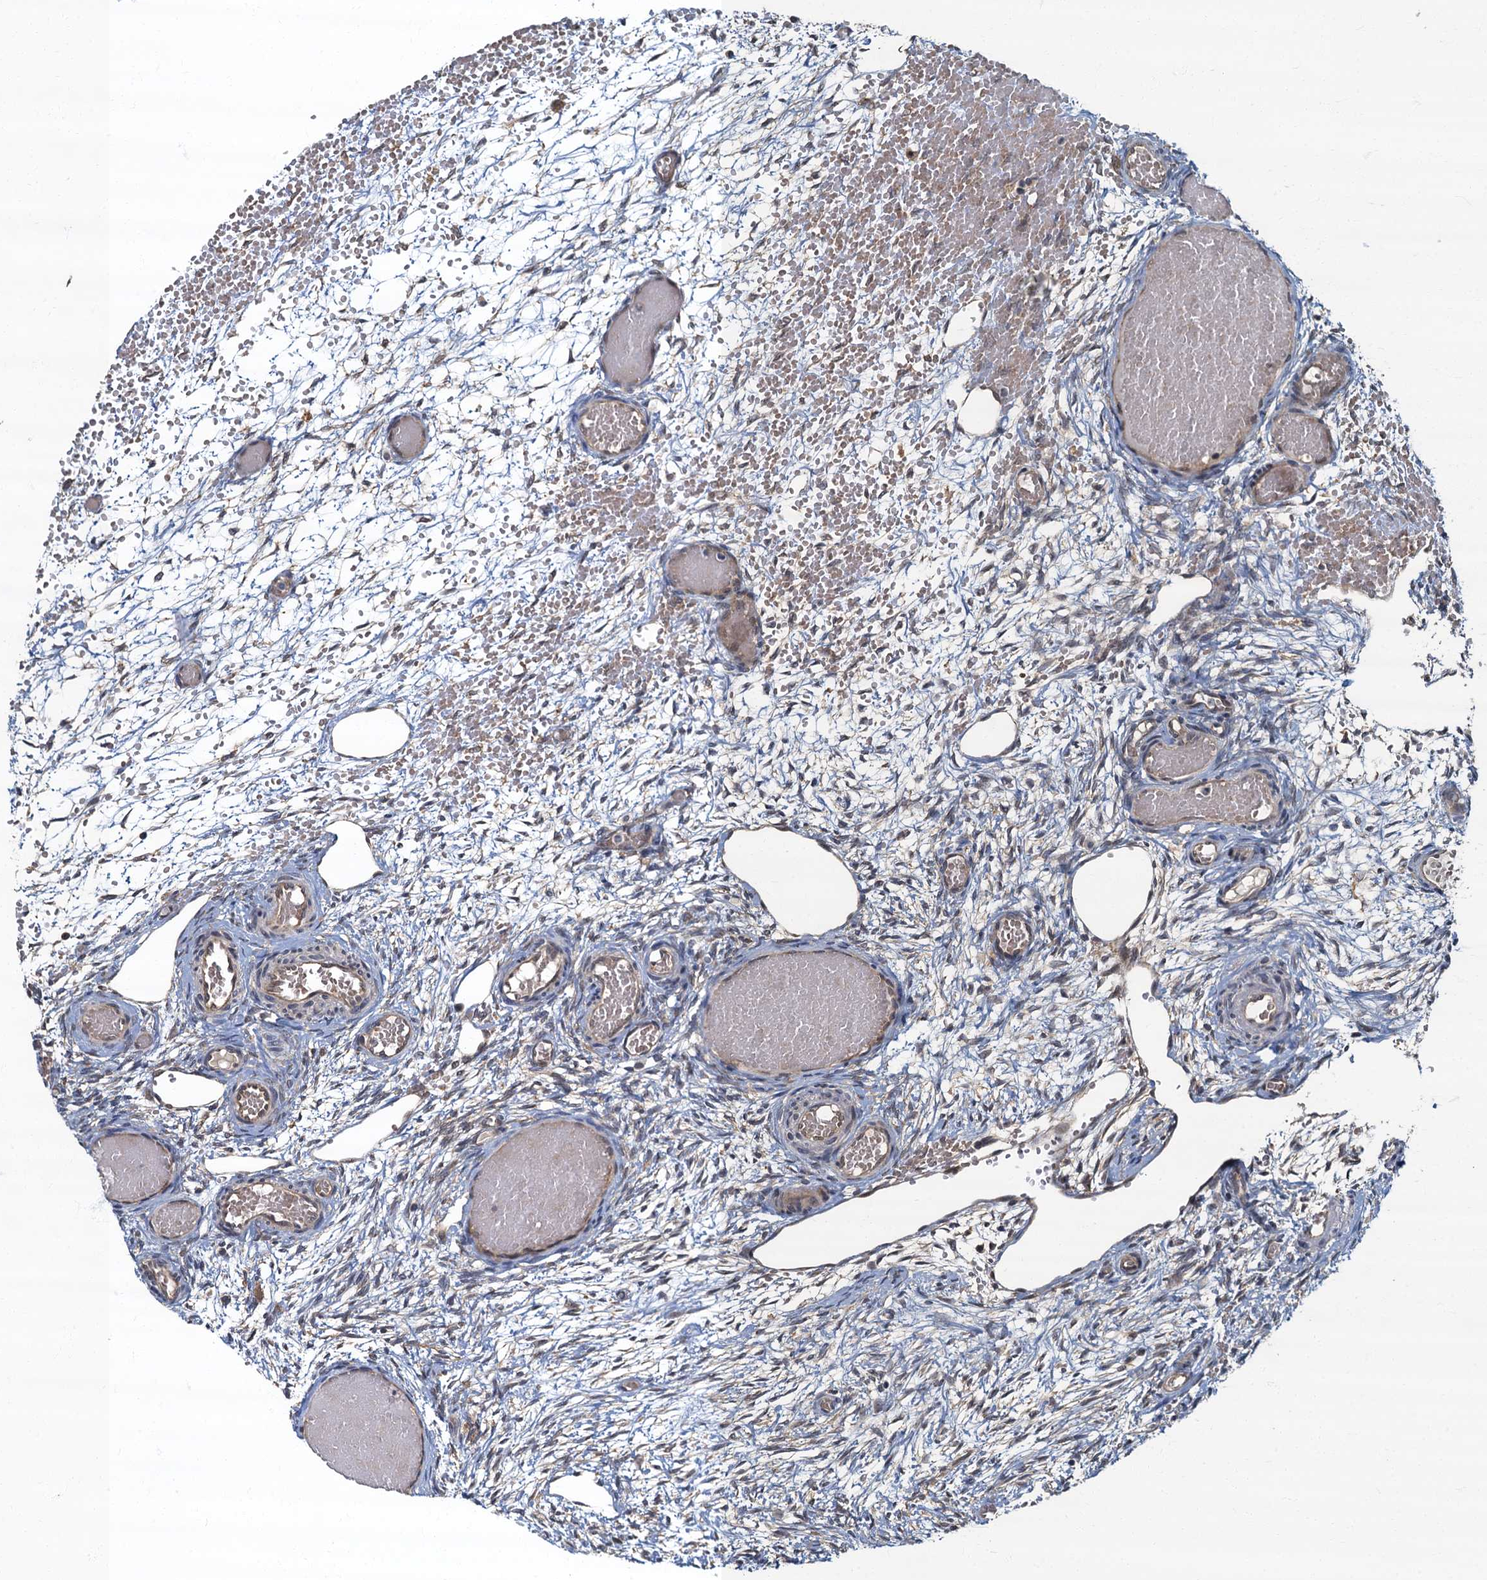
{"staining": {"intensity": "weak", "quantity": ">75%", "location": "cytoplasmic/membranous"}, "tissue": "ovary", "cell_type": "Follicle cells", "image_type": "normal", "snomed": [{"axis": "morphology", "description": "Adenocarcinoma, NOS"}, {"axis": "topography", "description": "Endometrium"}], "caption": "DAB (3,3'-diaminobenzidine) immunohistochemical staining of normal human ovary reveals weak cytoplasmic/membranous protein positivity in about >75% of follicle cells. (IHC, brightfield microscopy, high magnification).", "gene": "TBCK", "patient": {"sex": "female", "age": 32}}